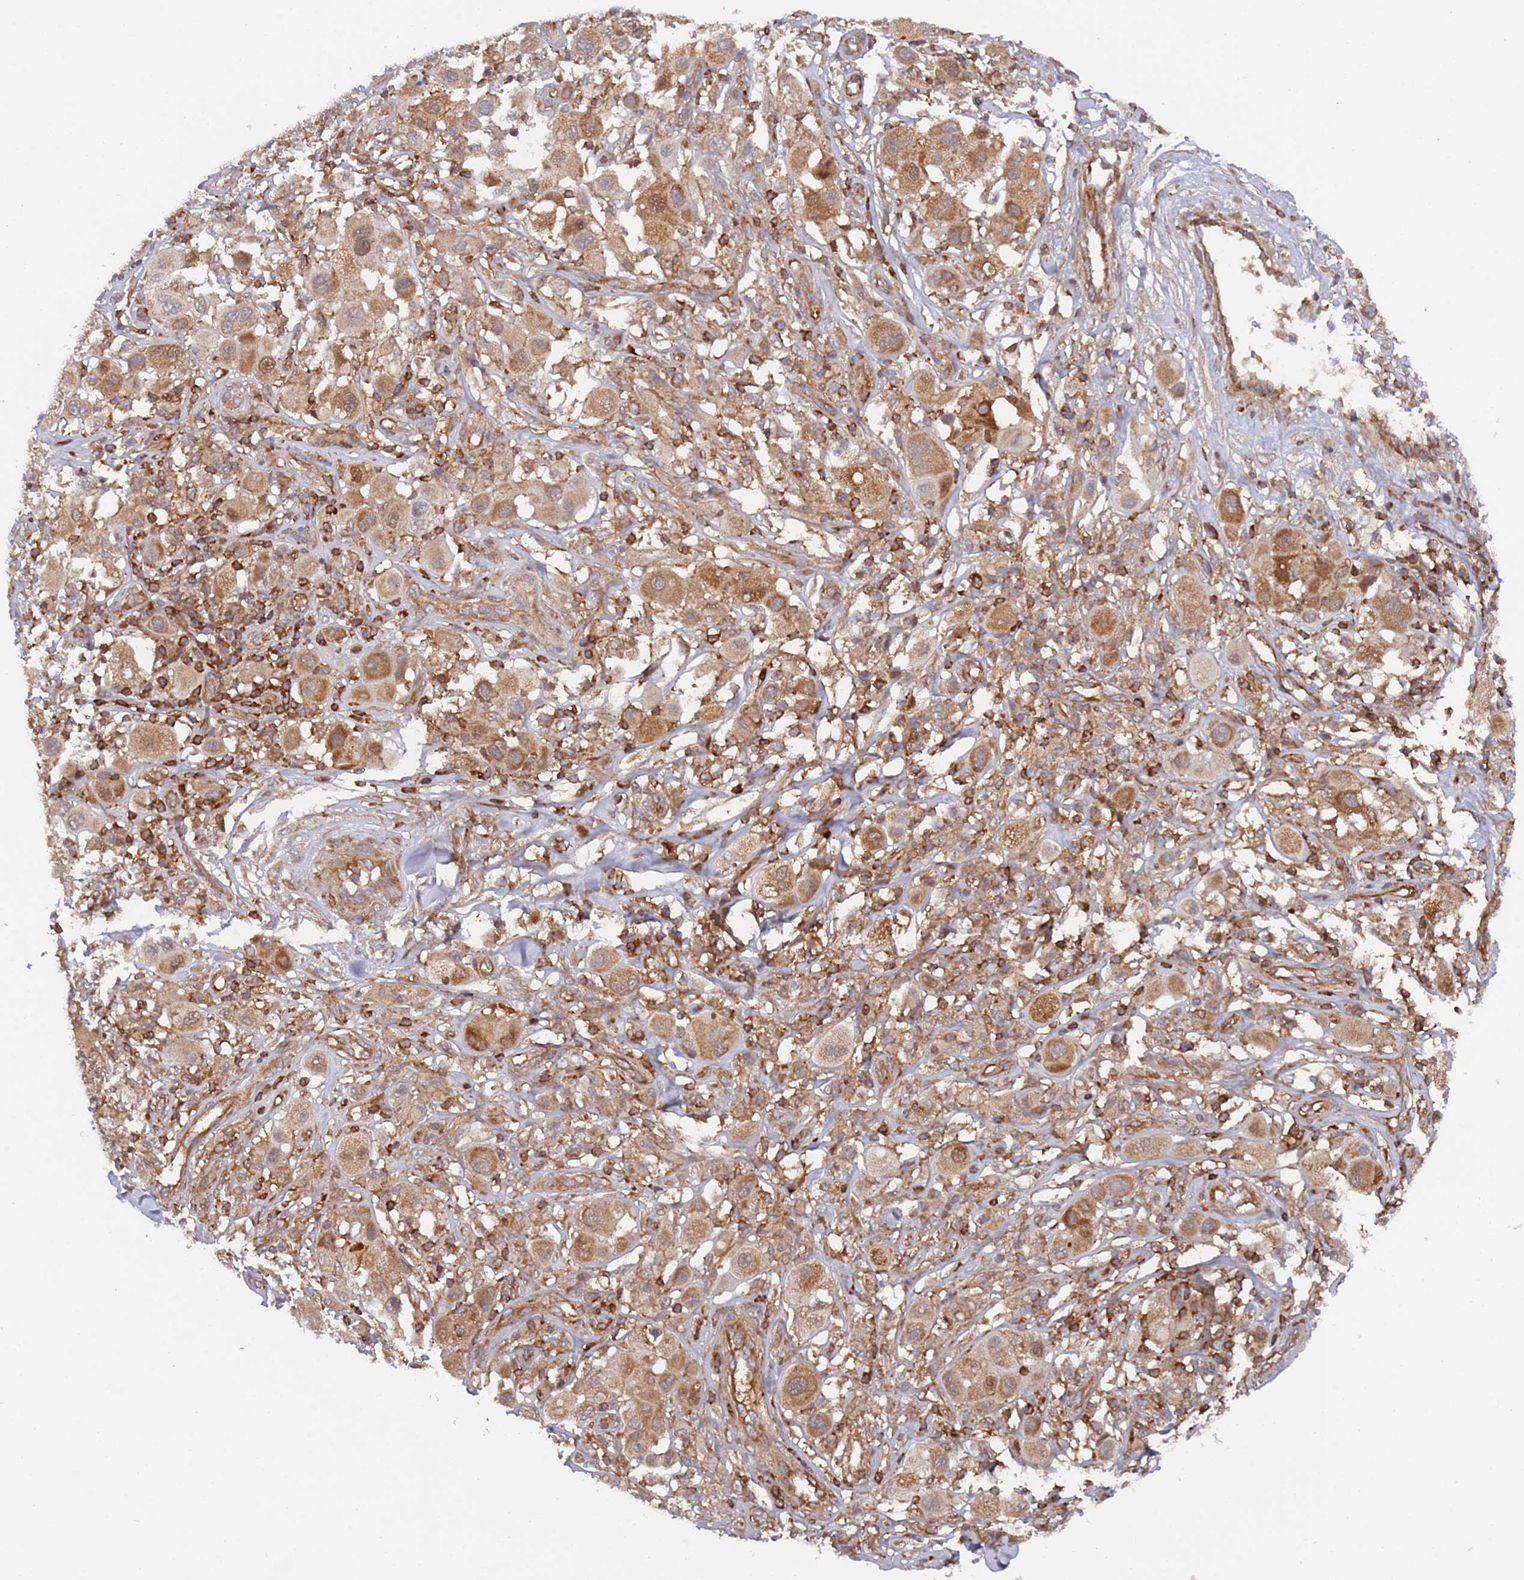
{"staining": {"intensity": "moderate", "quantity": ">75%", "location": "cytoplasmic/membranous"}, "tissue": "melanoma", "cell_type": "Tumor cells", "image_type": "cancer", "snomed": [{"axis": "morphology", "description": "Malignant melanoma, Metastatic site"}, {"axis": "topography", "description": "Skin"}], "caption": "DAB (3,3'-diaminobenzidine) immunohistochemical staining of human malignant melanoma (metastatic site) shows moderate cytoplasmic/membranous protein staining in about >75% of tumor cells.", "gene": "DDX60", "patient": {"sex": "male", "age": 41}}